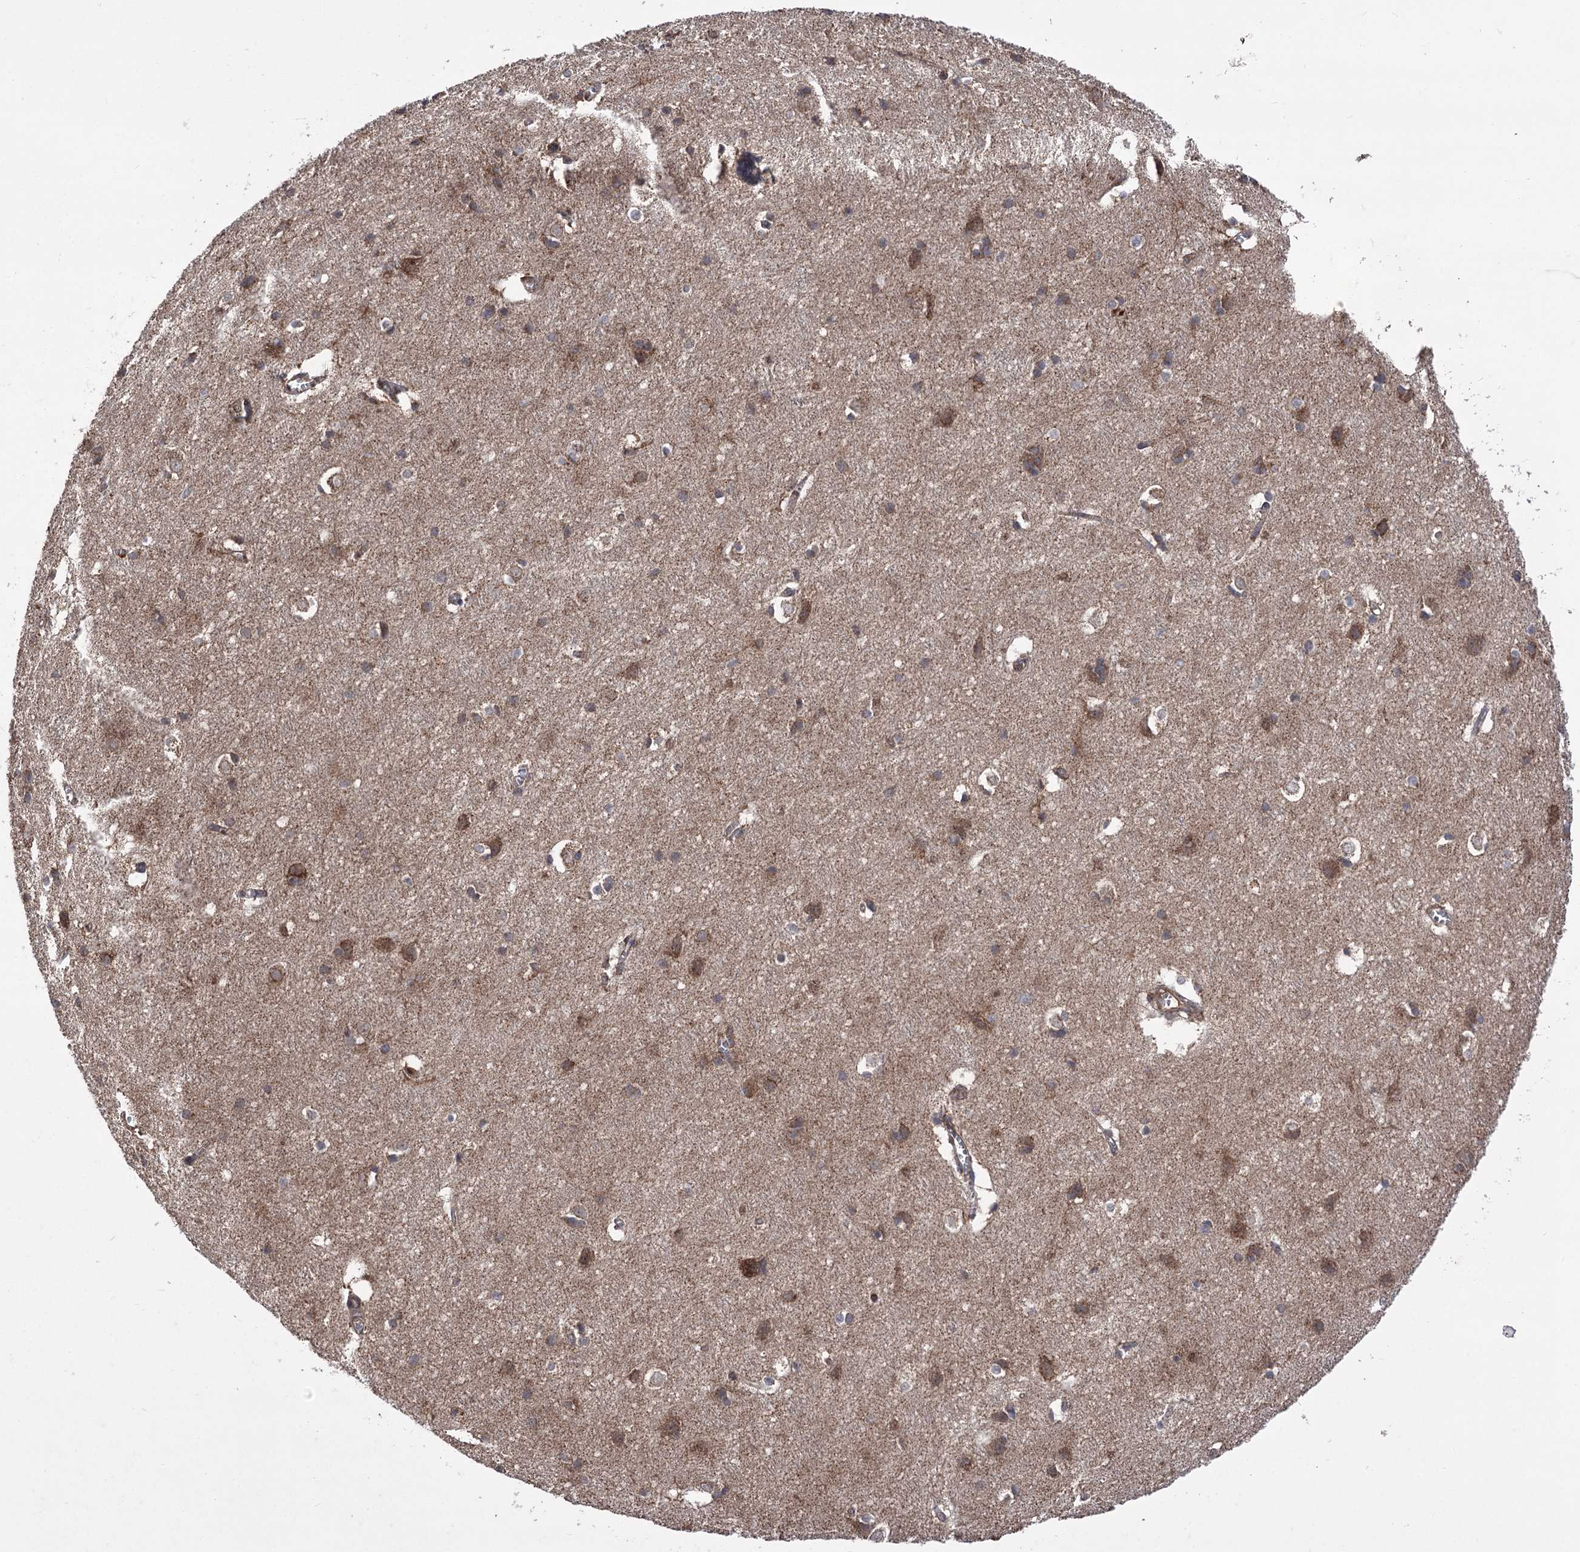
{"staining": {"intensity": "moderate", "quantity": ">75%", "location": "cytoplasmic/membranous"}, "tissue": "cerebral cortex", "cell_type": "Endothelial cells", "image_type": "normal", "snomed": [{"axis": "morphology", "description": "Normal tissue, NOS"}, {"axis": "topography", "description": "Cerebral cortex"}], "caption": "Moderate cytoplasmic/membranous protein staining is present in approximately >75% of endothelial cells in cerebral cortex. The staining is performed using DAB brown chromogen to label protein expression. The nuclei are counter-stained blue using hematoxylin.", "gene": "RASSF3", "patient": {"sex": "male", "age": 54}}